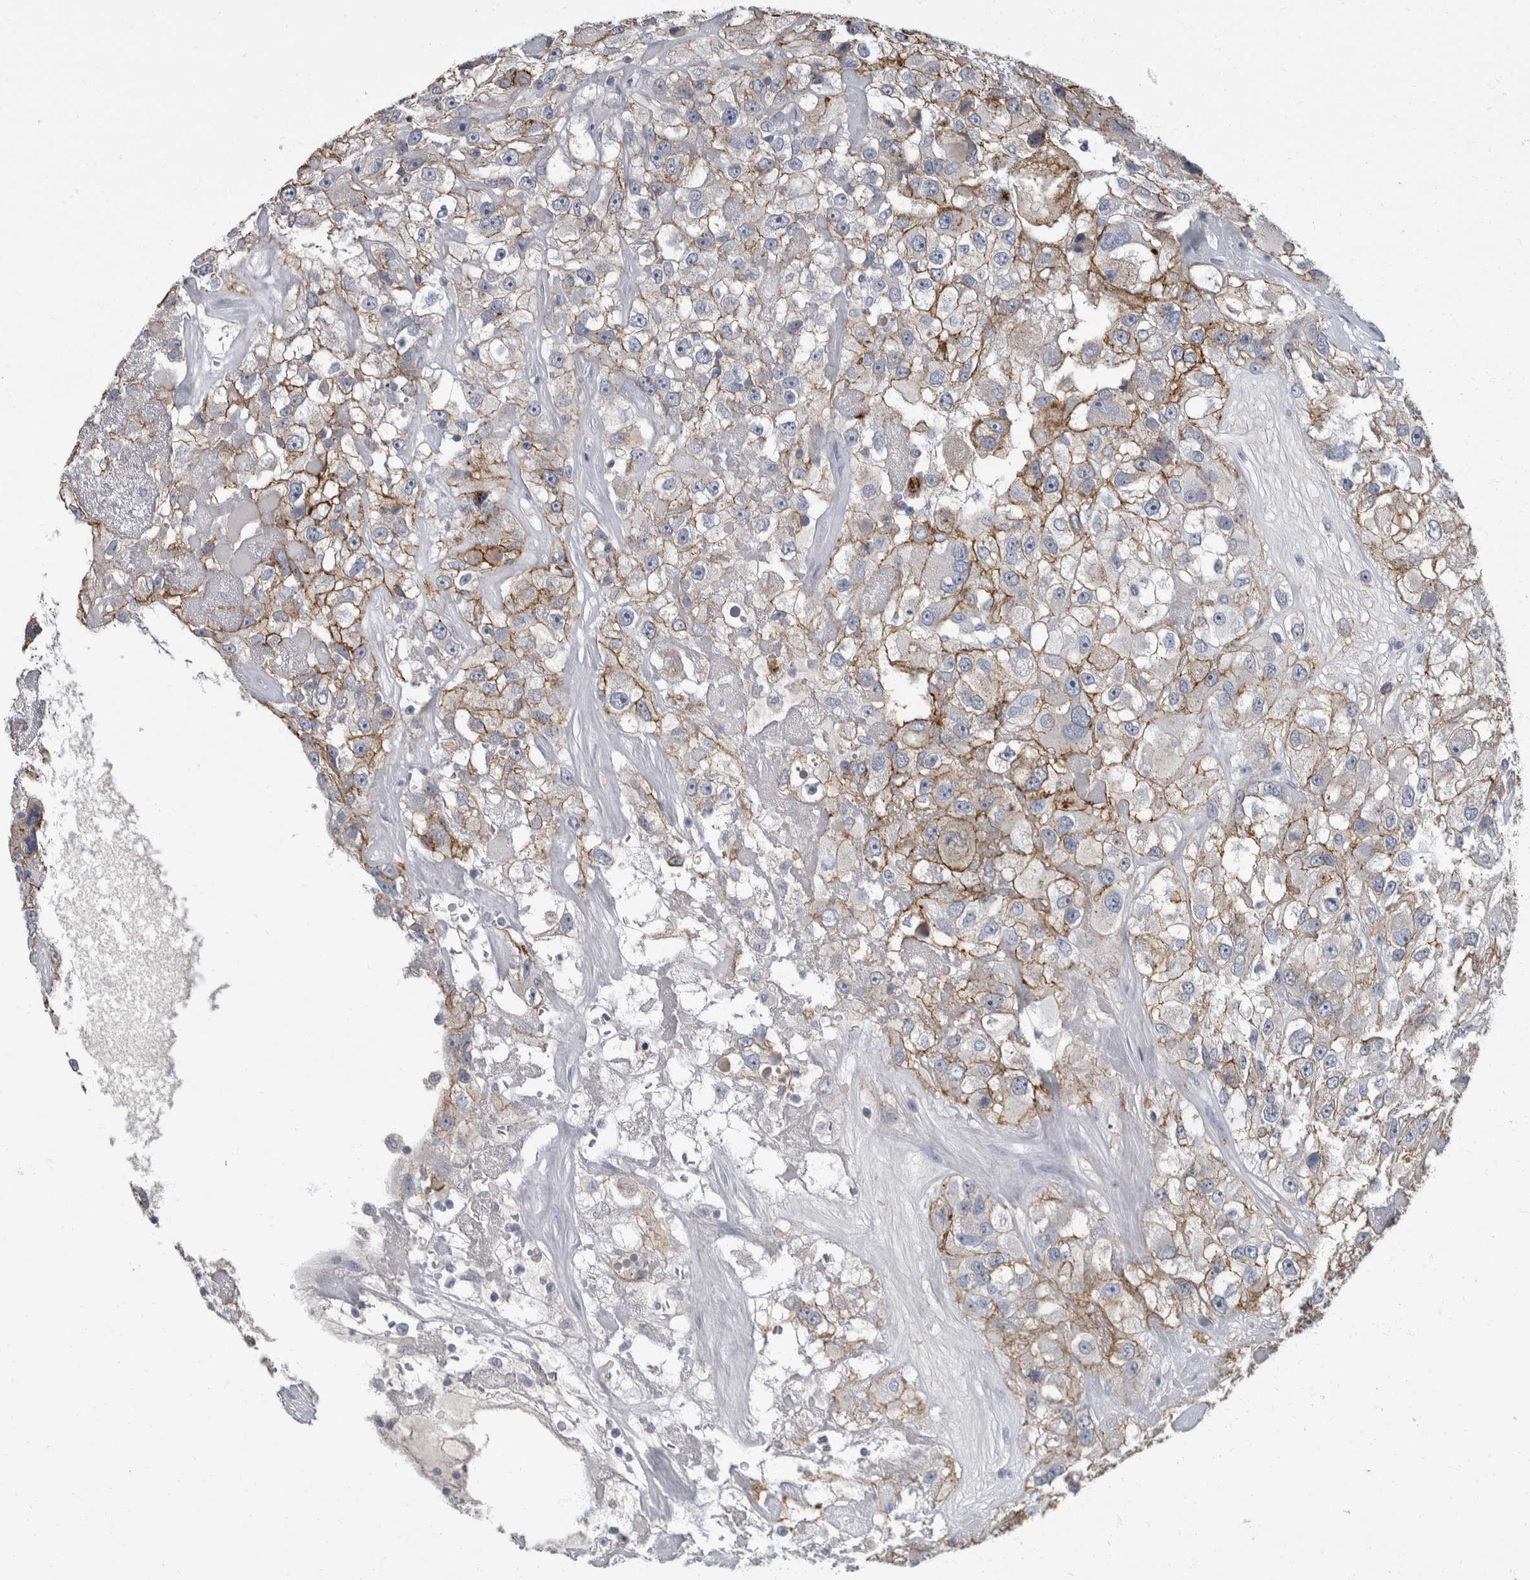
{"staining": {"intensity": "moderate", "quantity": "25%-75%", "location": "cytoplasmic/membranous"}, "tissue": "renal cancer", "cell_type": "Tumor cells", "image_type": "cancer", "snomed": [{"axis": "morphology", "description": "Adenocarcinoma, NOS"}, {"axis": "topography", "description": "Kidney"}], "caption": "Immunohistochemical staining of renal adenocarcinoma shows medium levels of moderate cytoplasmic/membranous protein expression in approximately 25%-75% of tumor cells.", "gene": "DSG2", "patient": {"sex": "female", "age": 52}}